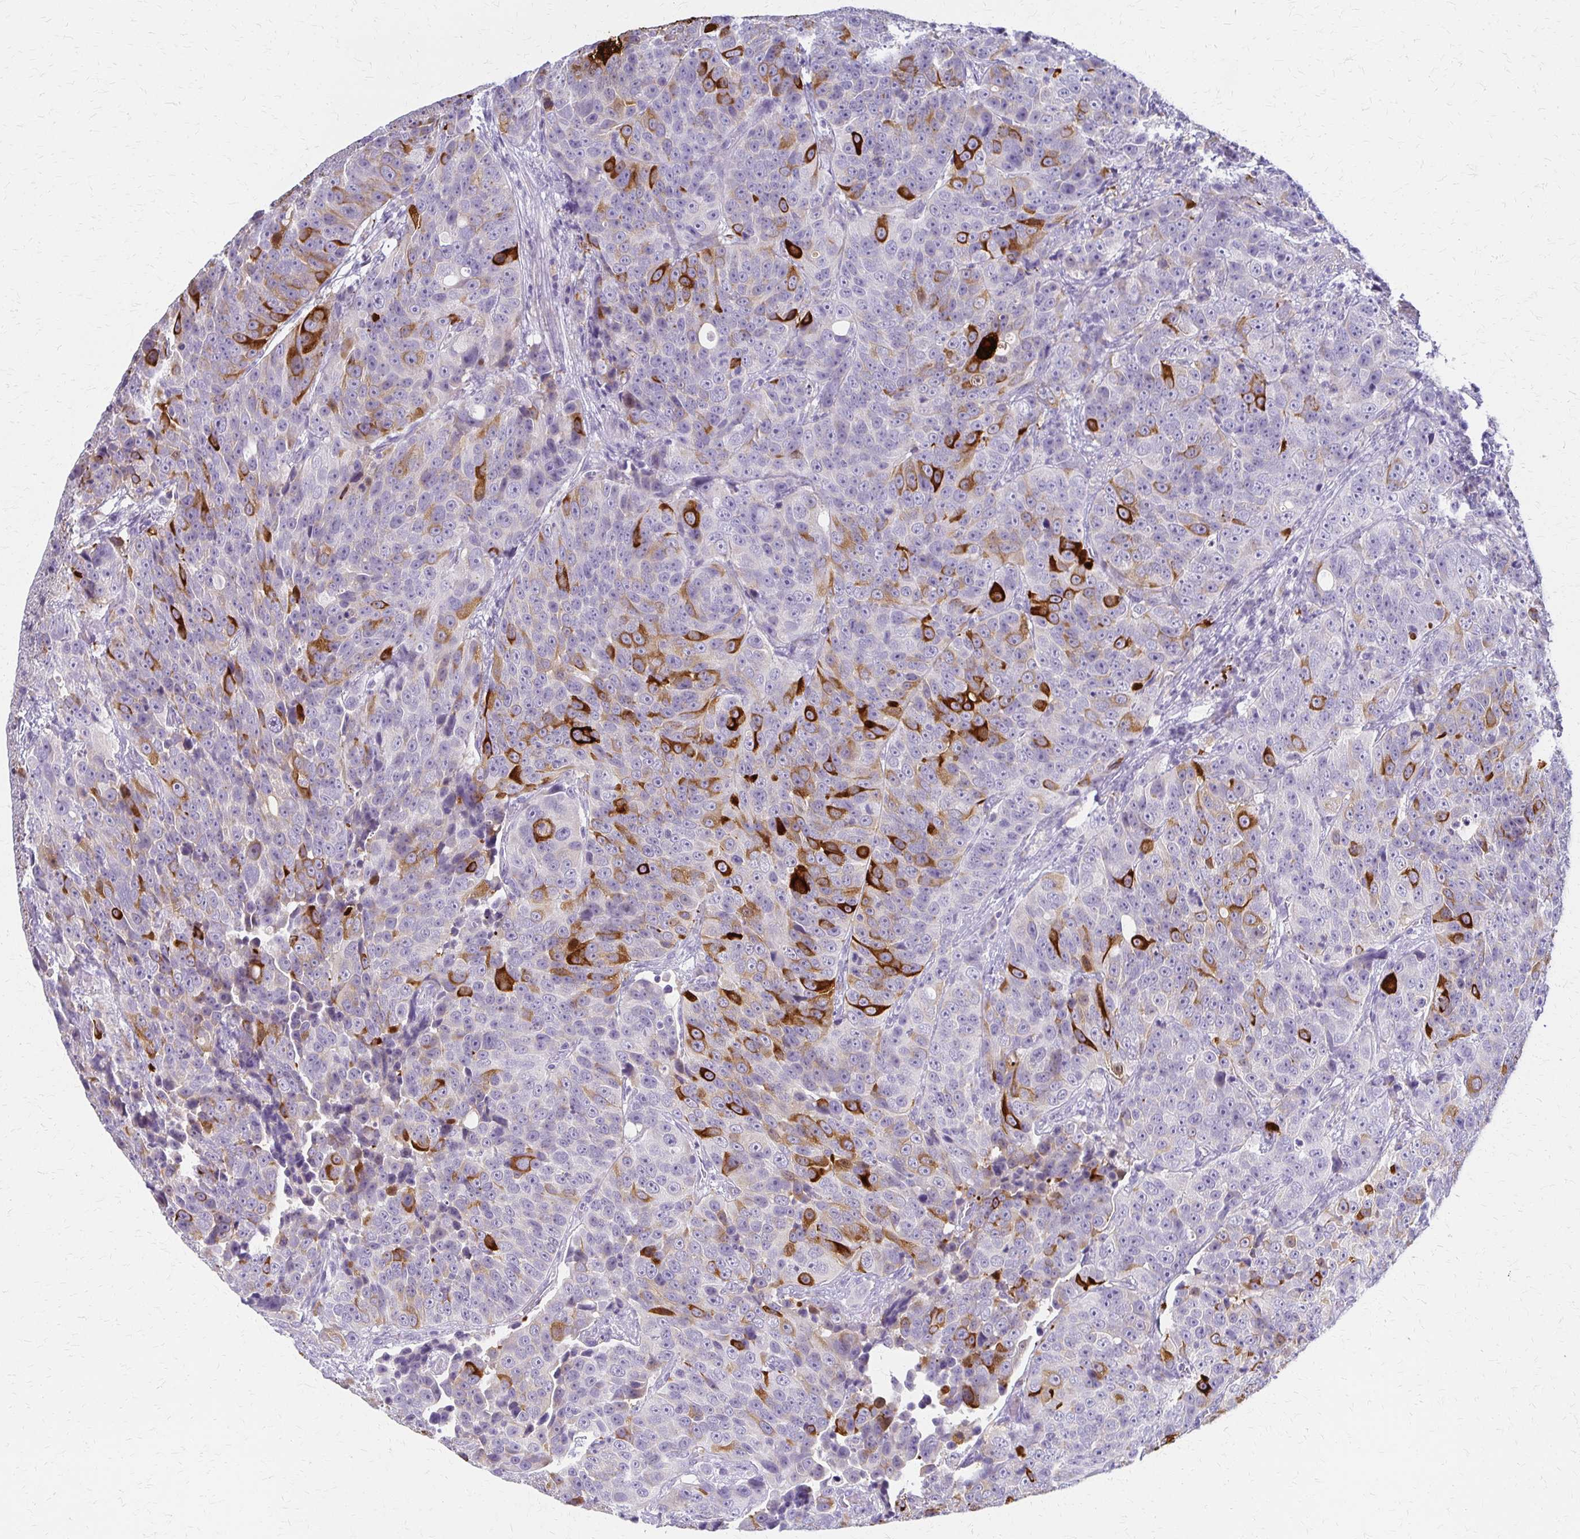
{"staining": {"intensity": "strong", "quantity": "<25%", "location": "cytoplasmic/membranous"}, "tissue": "urothelial cancer", "cell_type": "Tumor cells", "image_type": "cancer", "snomed": [{"axis": "morphology", "description": "Urothelial carcinoma, NOS"}, {"axis": "topography", "description": "Urinary bladder"}], "caption": "This is an image of immunohistochemistry staining of urothelial cancer, which shows strong staining in the cytoplasmic/membranous of tumor cells.", "gene": "IVL", "patient": {"sex": "male", "age": 52}}